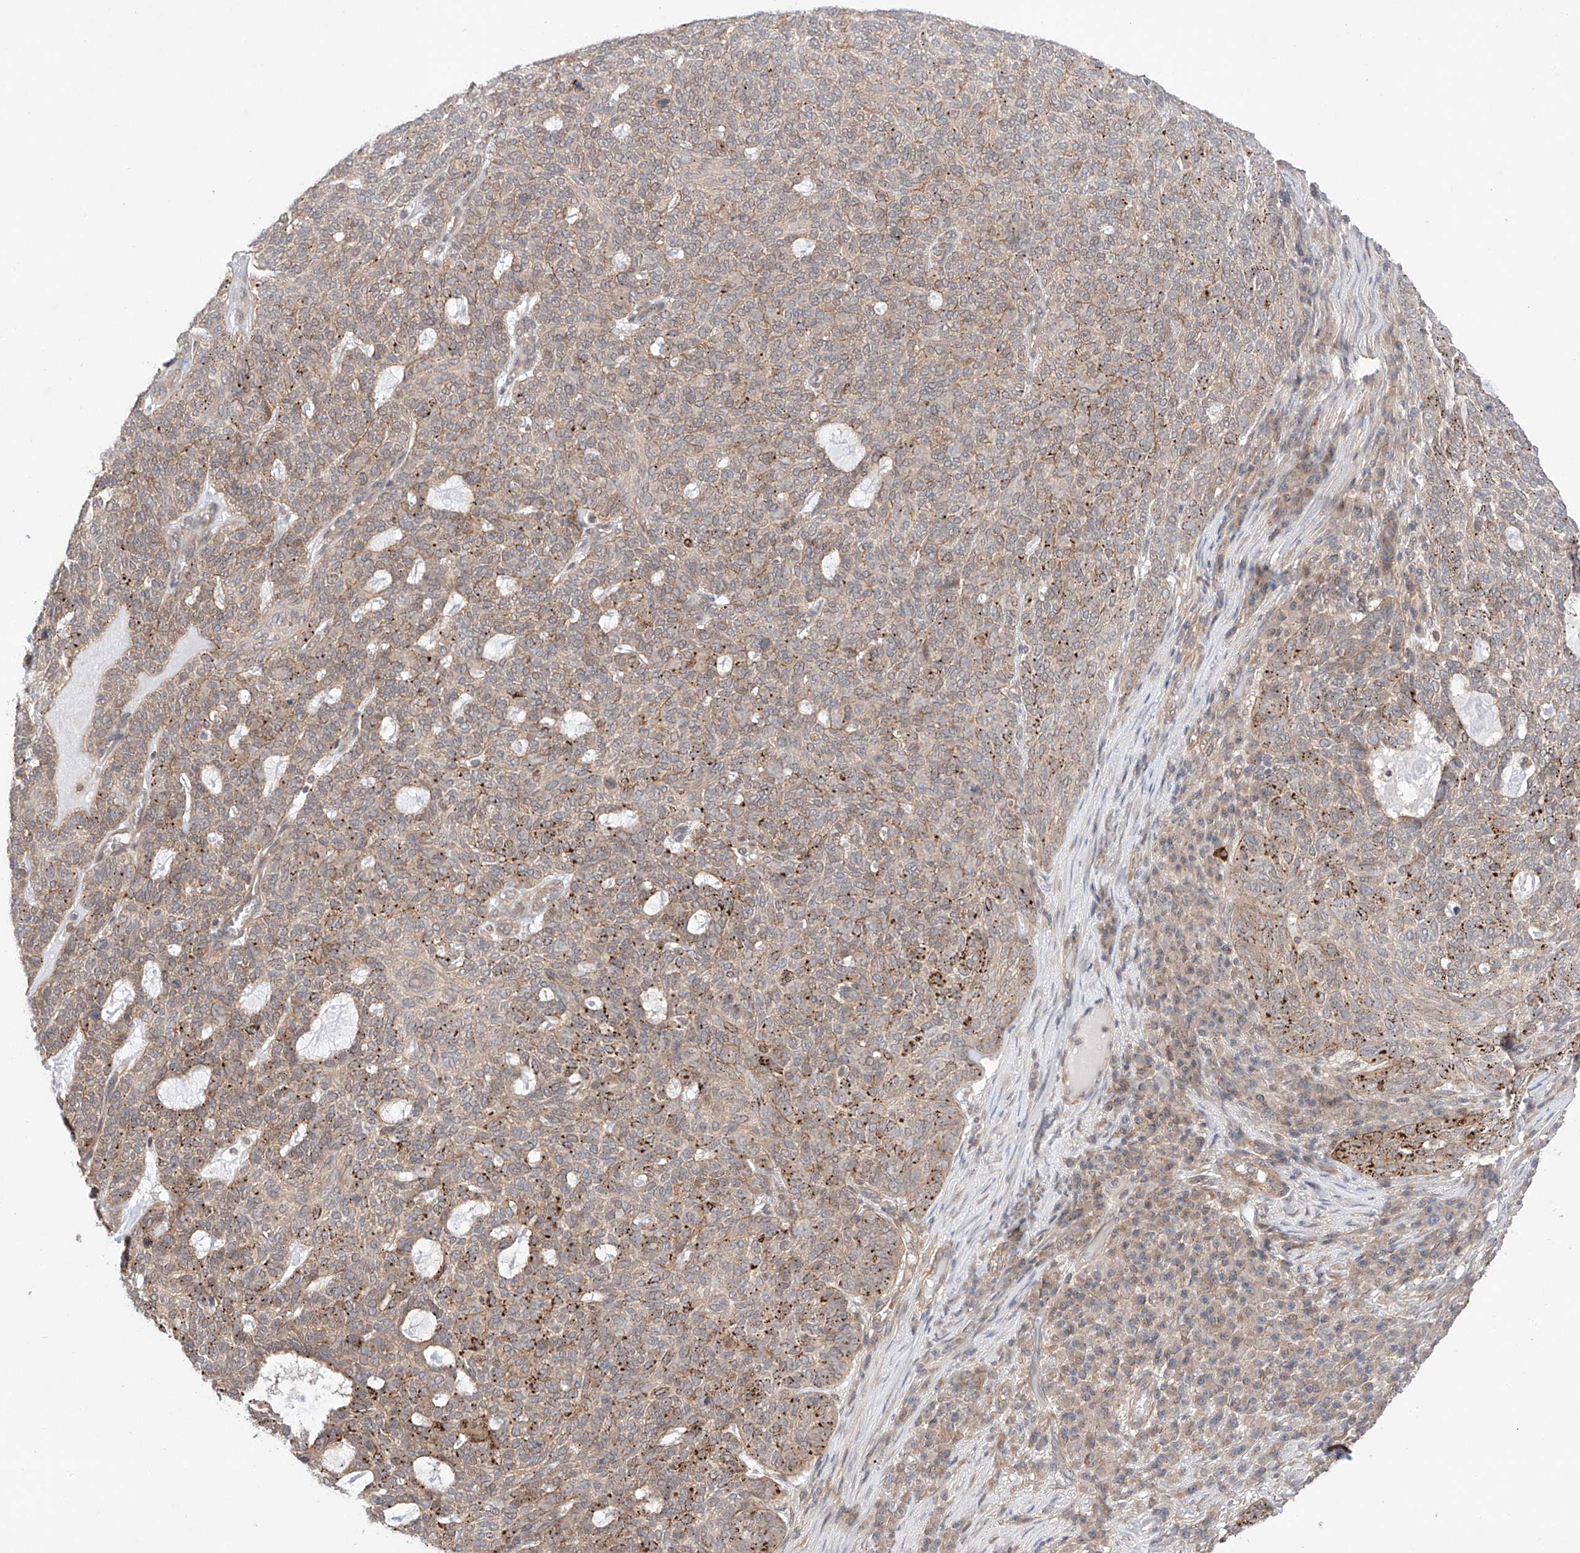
{"staining": {"intensity": "weak", "quantity": ">75%", "location": "cytoplasmic/membranous"}, "tissue": "skin cancer", "cell_type": "Tumor cells", "image_type": "cancer", "snomed": [{"axis": "morphology", "description": "Squamous cell carcinoma, NOS"}, {"axis": "topography", "description": "Skin"}], "caption": "Protein expression by IHC reveals weak cytoplasmic/membranous staining in approximately >75% of tumor cells in skin squamous cell carcinoma. (DAB (3,3'-diaminobenzidine) IHC, brown staining for protein, blue staining for nuclei).", "gene": "TSR2", "patient": {"sex": "female", "age": 90}}